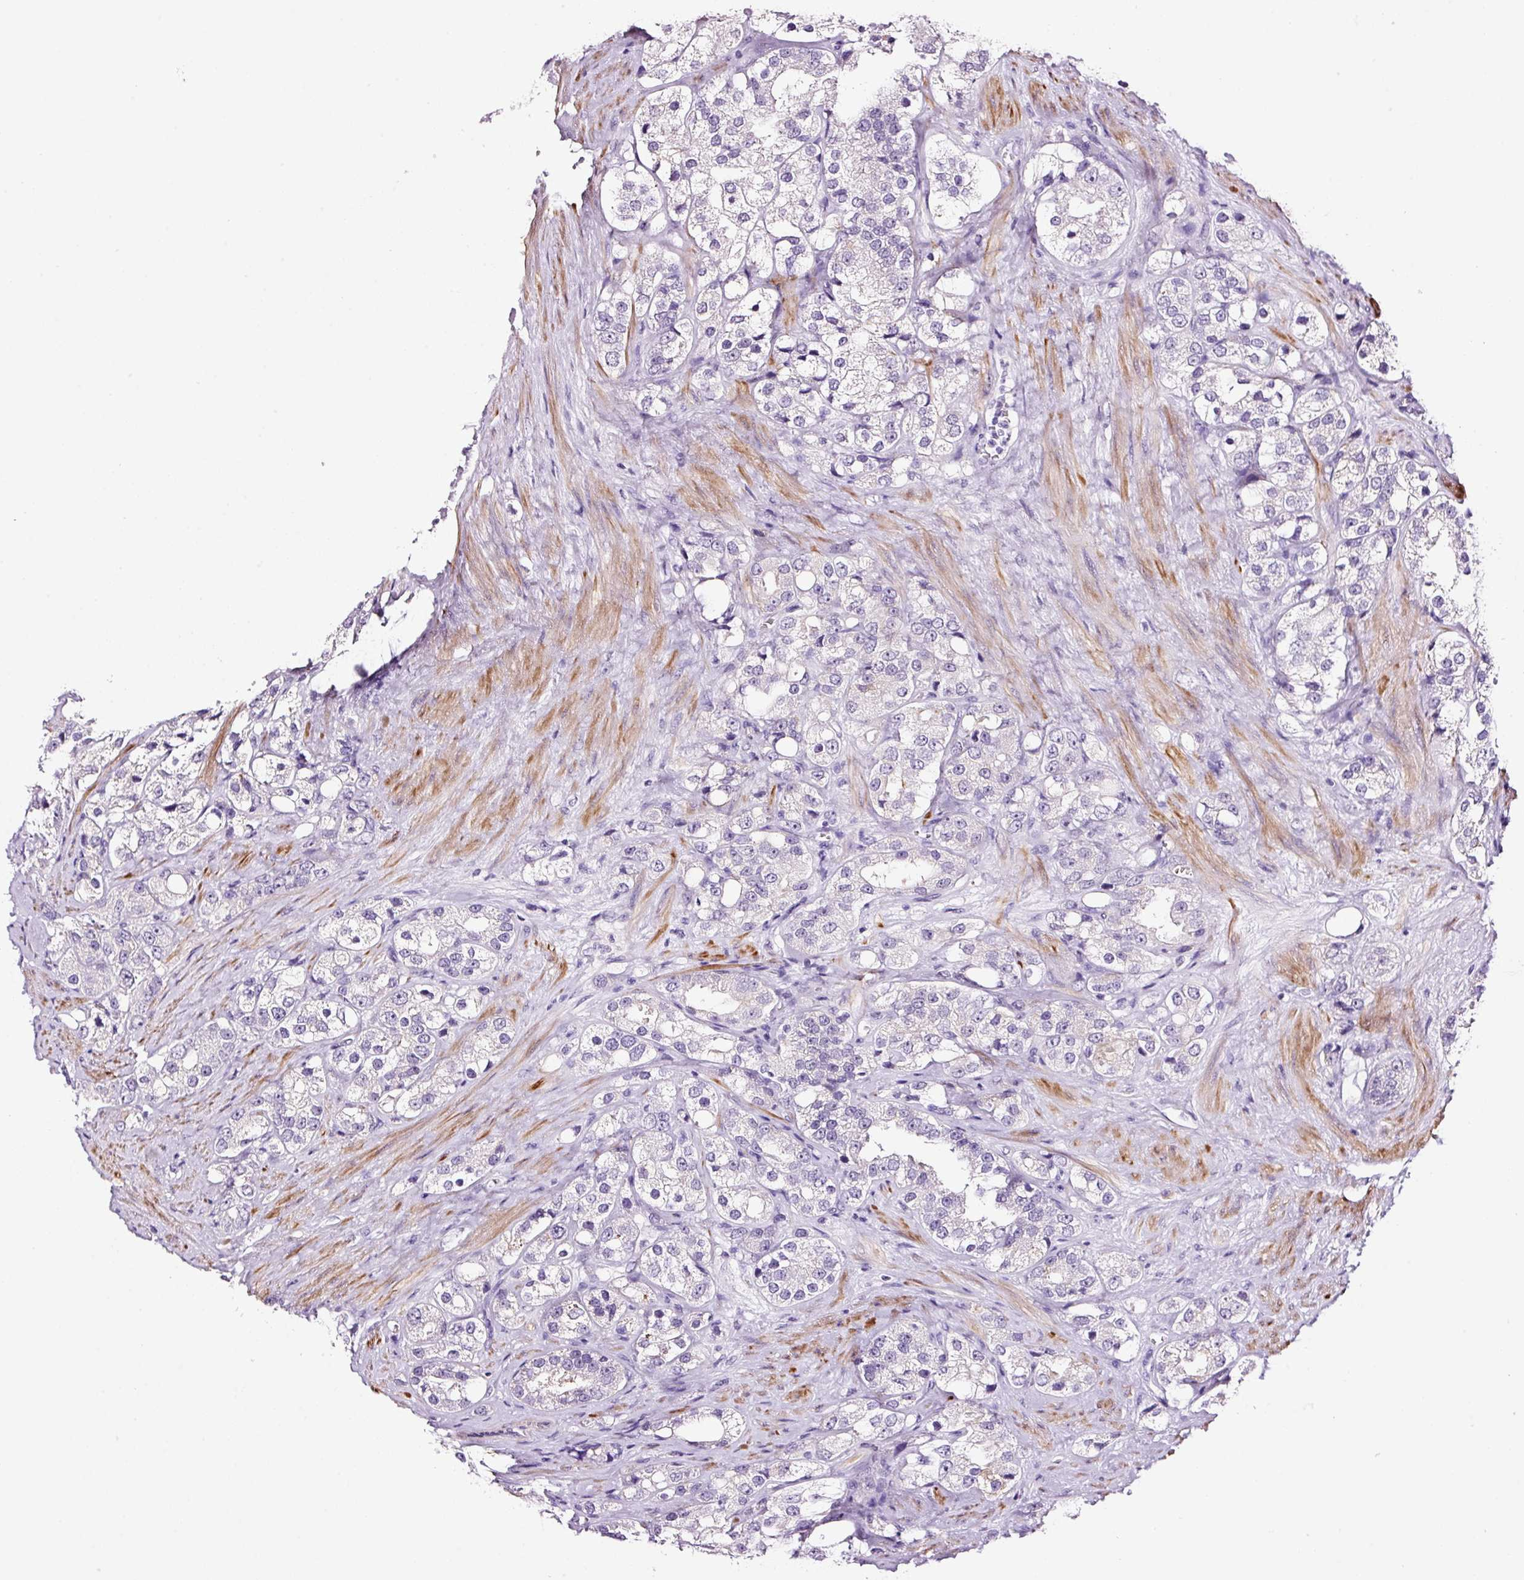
{"staining": {"intensity": "negative", "quantity": "none", "location": "none"}, "tissue": "prostate cancer", "cell_type": "Tumor cells", "image_type": "cancer", "snomed": [{"axis": "morphology", "description": "Adenocarcinoma, NOS"}, {"axis": "topography", "description": "Prostate"}], "caption": "Tumor cells show no significant staining in adenocarcinoma (prostate).", "gene": "RTF2", "patient": {"sex": "male", "age": 79}}